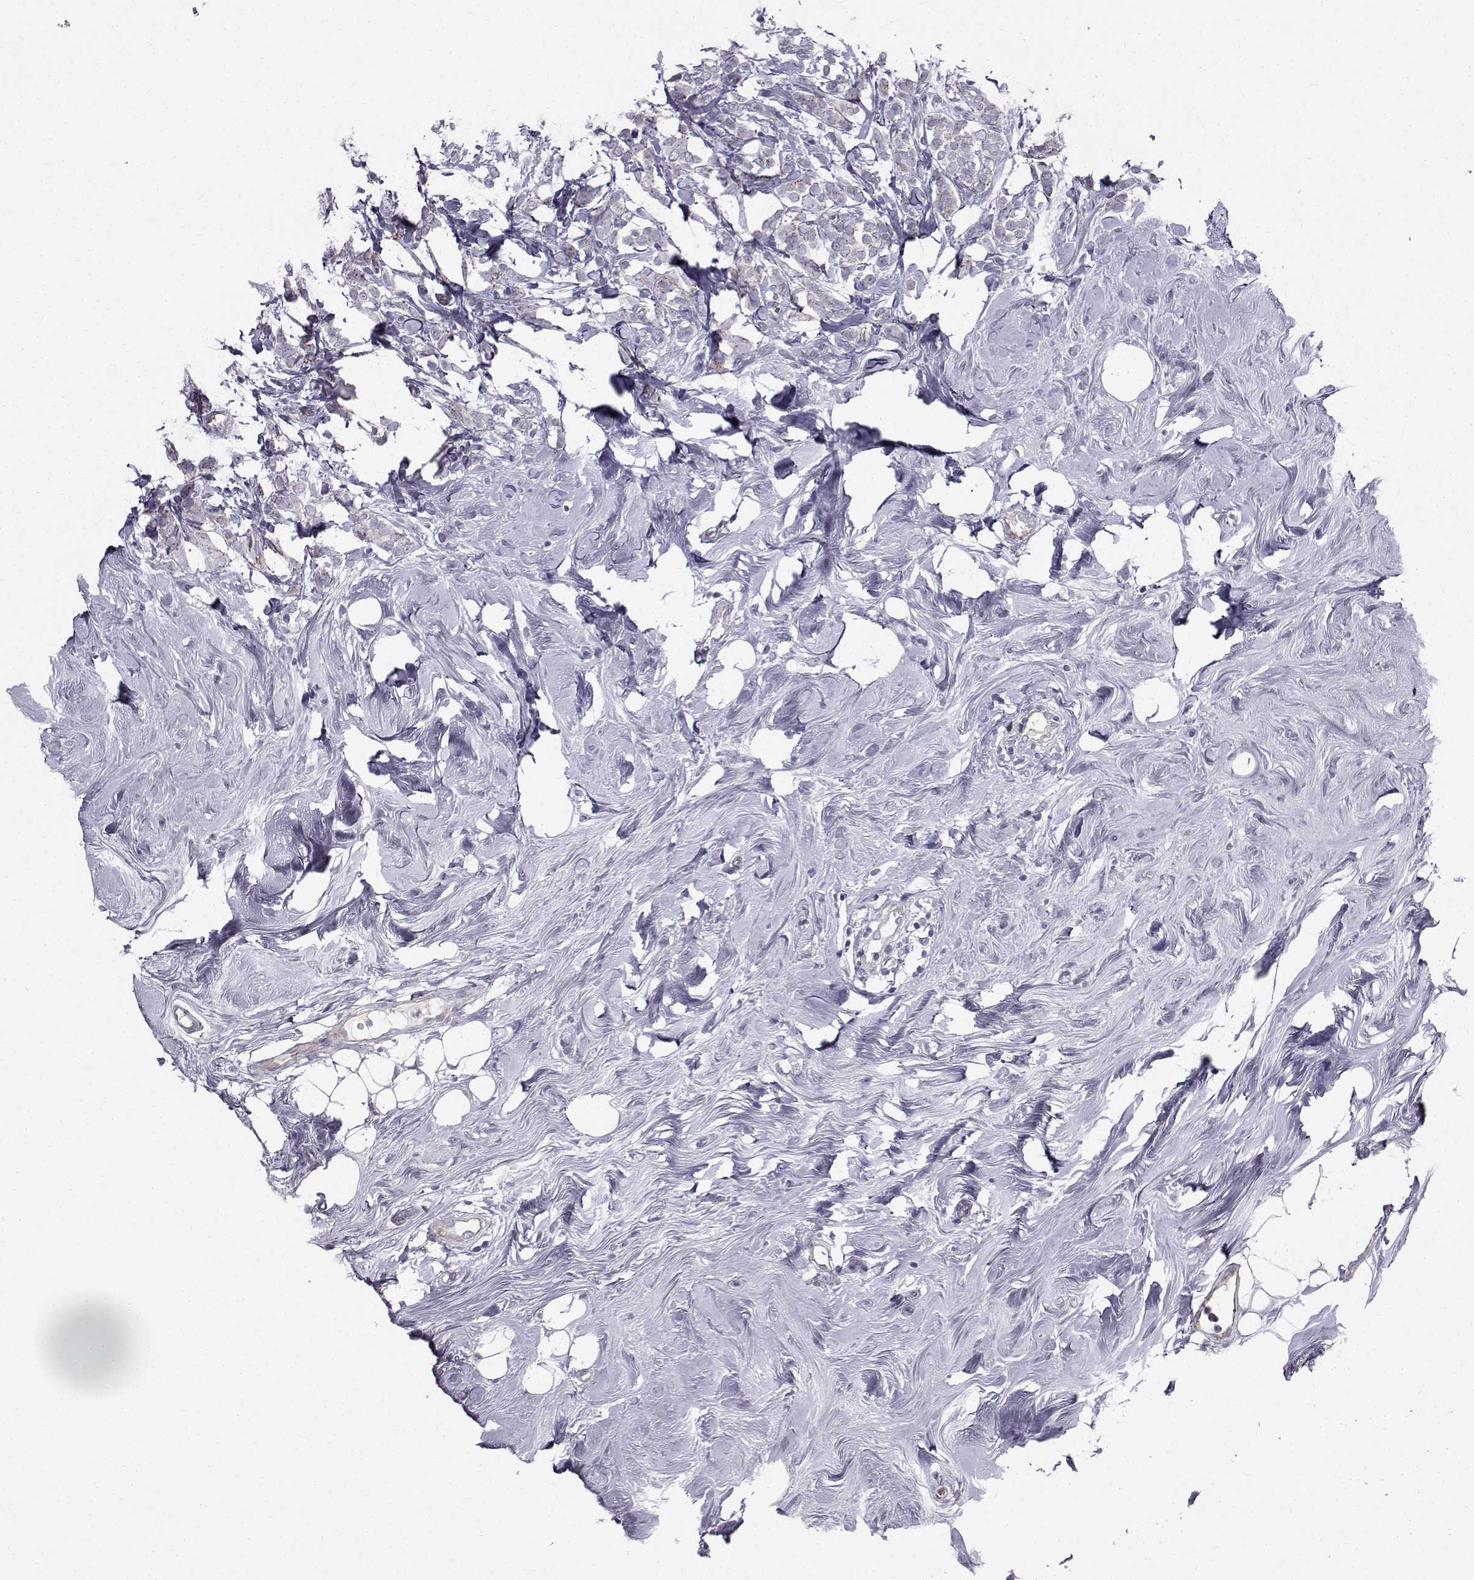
{"staining": {"intensity": "negative", "quantity": "none", "location": "none"}, "tissue": "breast cancer", "cell_type": "Tumor cells", "image_type": "cancer", "snomed": [{"axis": "morphology", "description": "Lobular carcinoma"}, {"axis": "topography", "description": "Breast"}], "caption": "Tumor cells show no significant expression in breast lobular carcinoma.", "gene": "CALCR", "patient": {"sex": "female", "age": 49}}